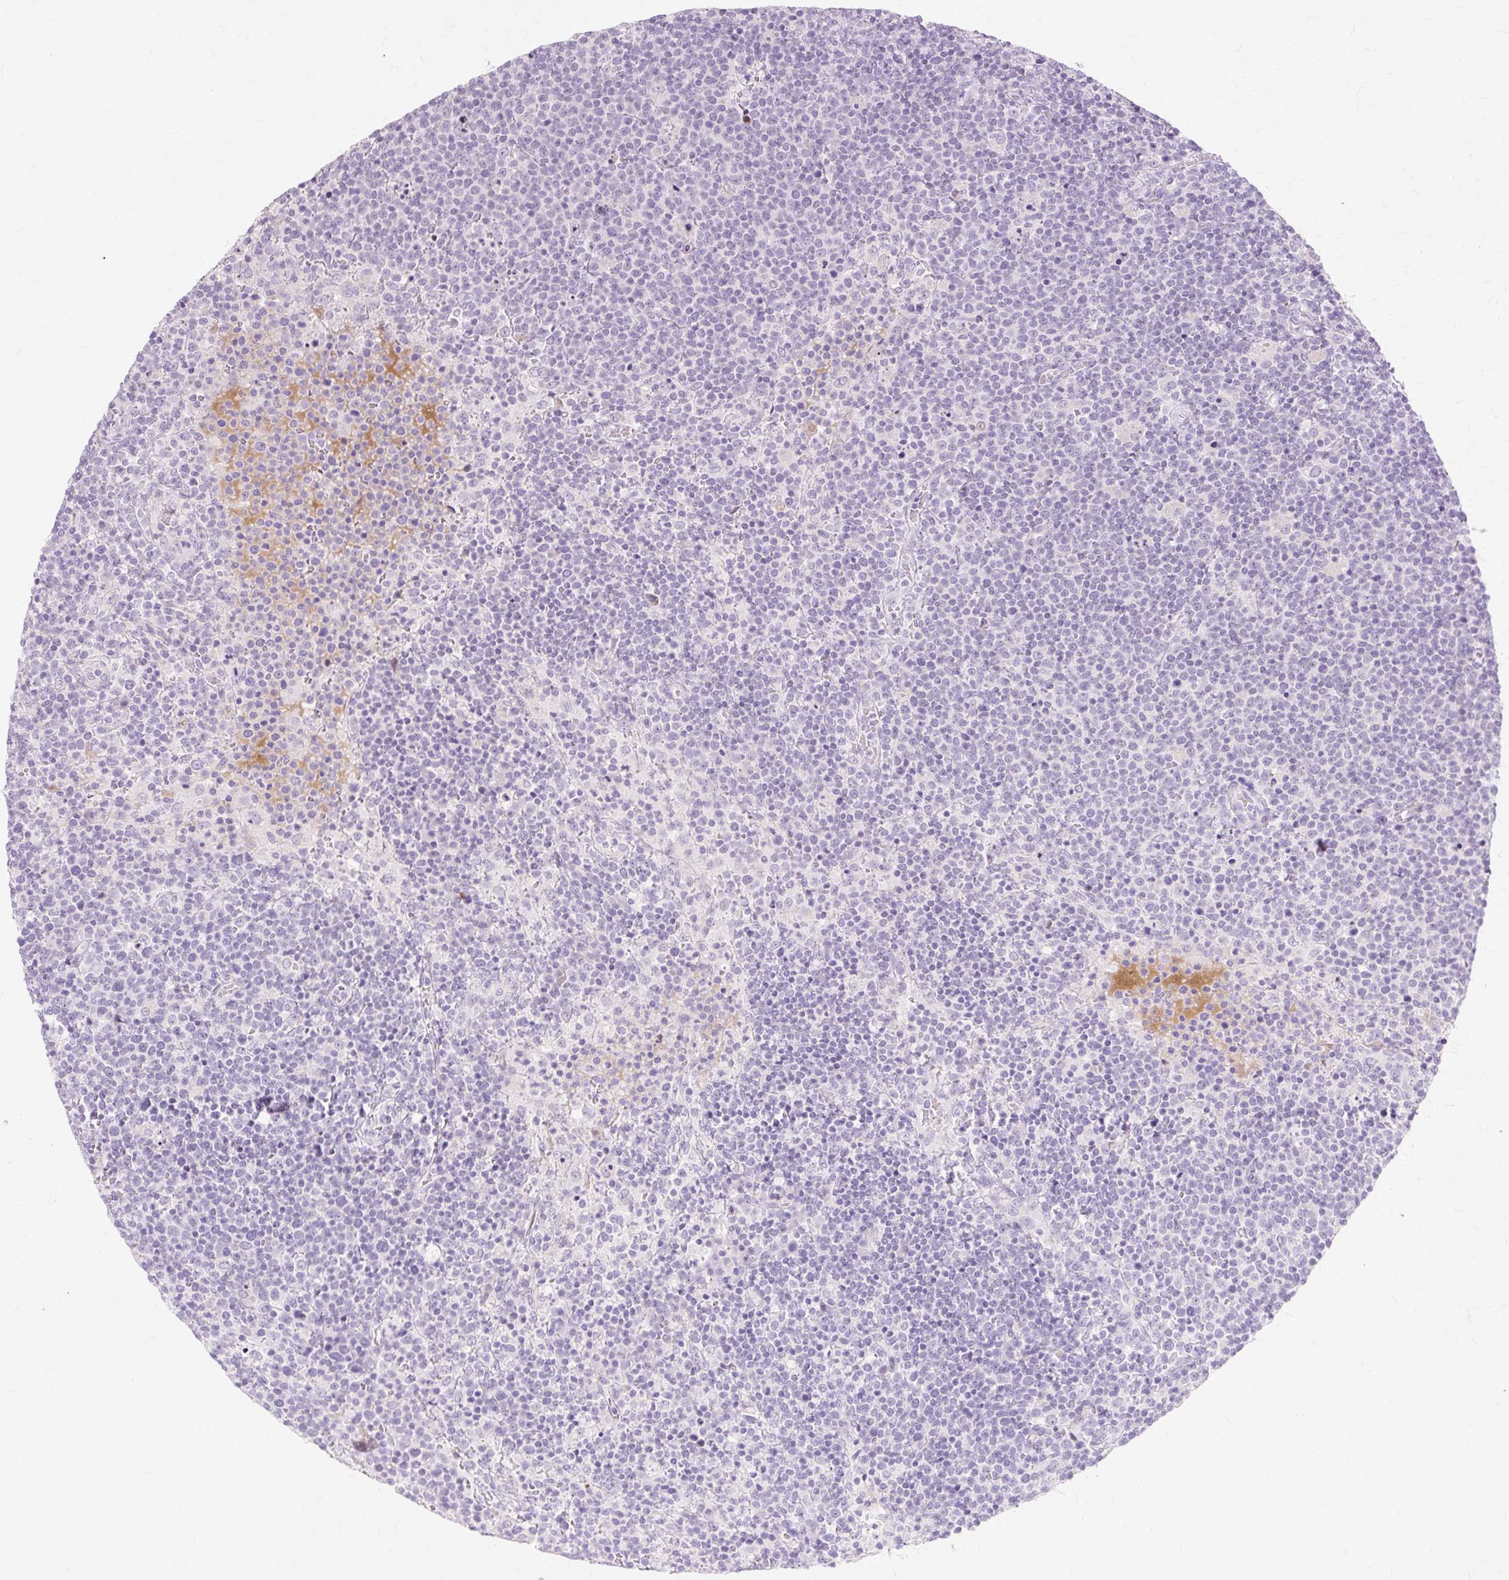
{"staining": {"intensity": "negative", "quantity": "none", "location": "none"}, "tissue": "lymphoma", "cell_type": "Tumor cells", "image_type": "cancer", "snomed": [{"axis": "morphology", "description": "Malignant lymphoma, non-Hodgkin's type, High grade"}, {"axis": "topography", "description": "Lymph node"}], "caption": "Tumor cells show no significant protein expression in high-grade malignant lymphoma, non-Hodgkin's type. Nuclei are stained in blue.", "gene": "IRX2", "patient": {"sex": "male", "age": 61}}